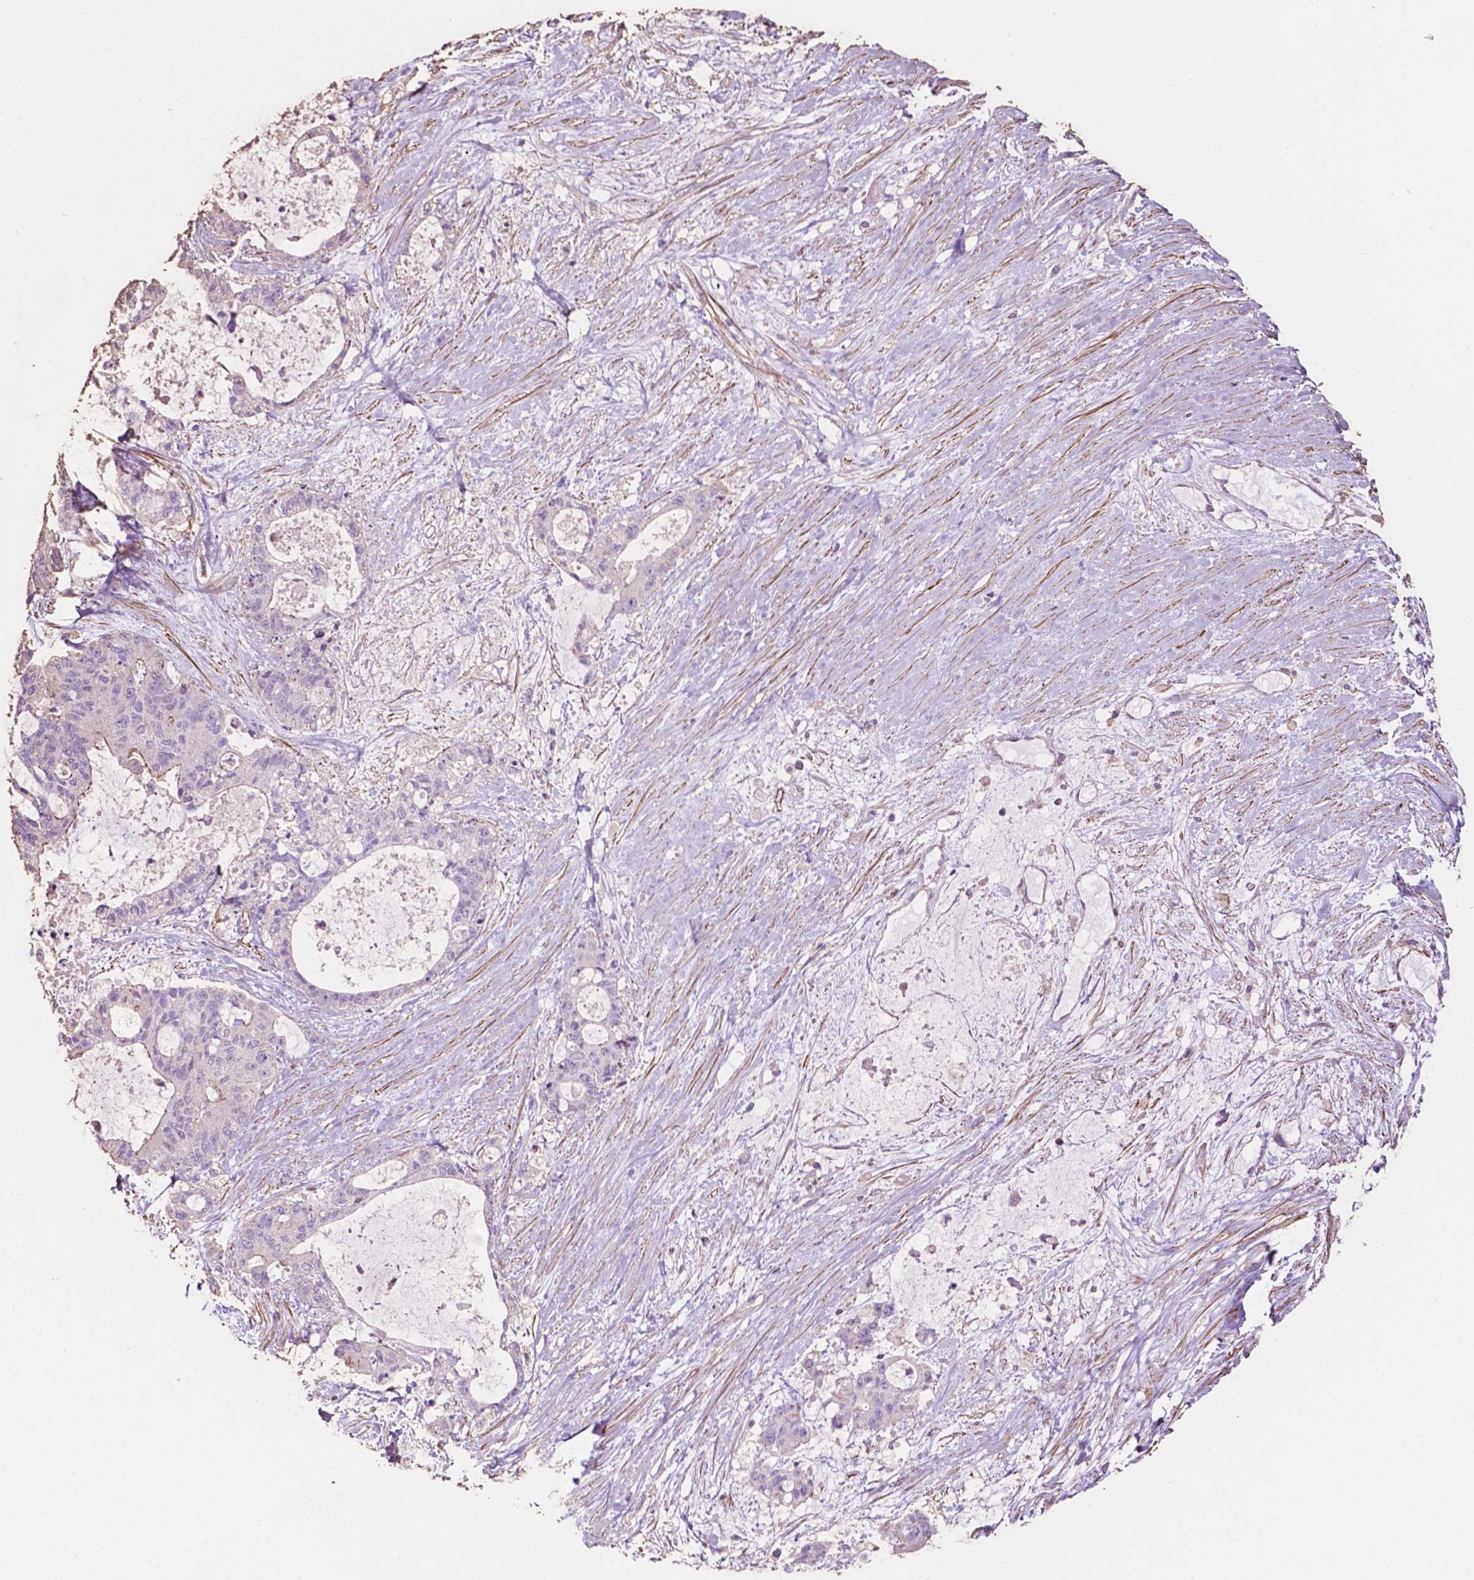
{"staining": {"intensity": "weak", "quantity": "<25%", "location": "cytoplasmic/membranous"}, "tissue": "liver cancer", "cell_type": "Tumor cells", "image_type": "cancer", "snomed": [{"axis": "morphology", "description": "Normal tissue, NOS"}, {"axis": "morphology", "description": "Cholangiocarcinoma"}, {"axis": "topography", "description": "Liver"}, {"axis": "topography", "description": "Peripheral nerve tissue"}], "caption": "Tumor cells show no significant staining in cholangiocarcinoma (liver). (DAB (3,3'-diaminobenzidine) immunohistochemistry visualized using brightfield microscopy, high magnification).", "gene": "COMMD4", "patient": {"sex": "female", "age": 73}}